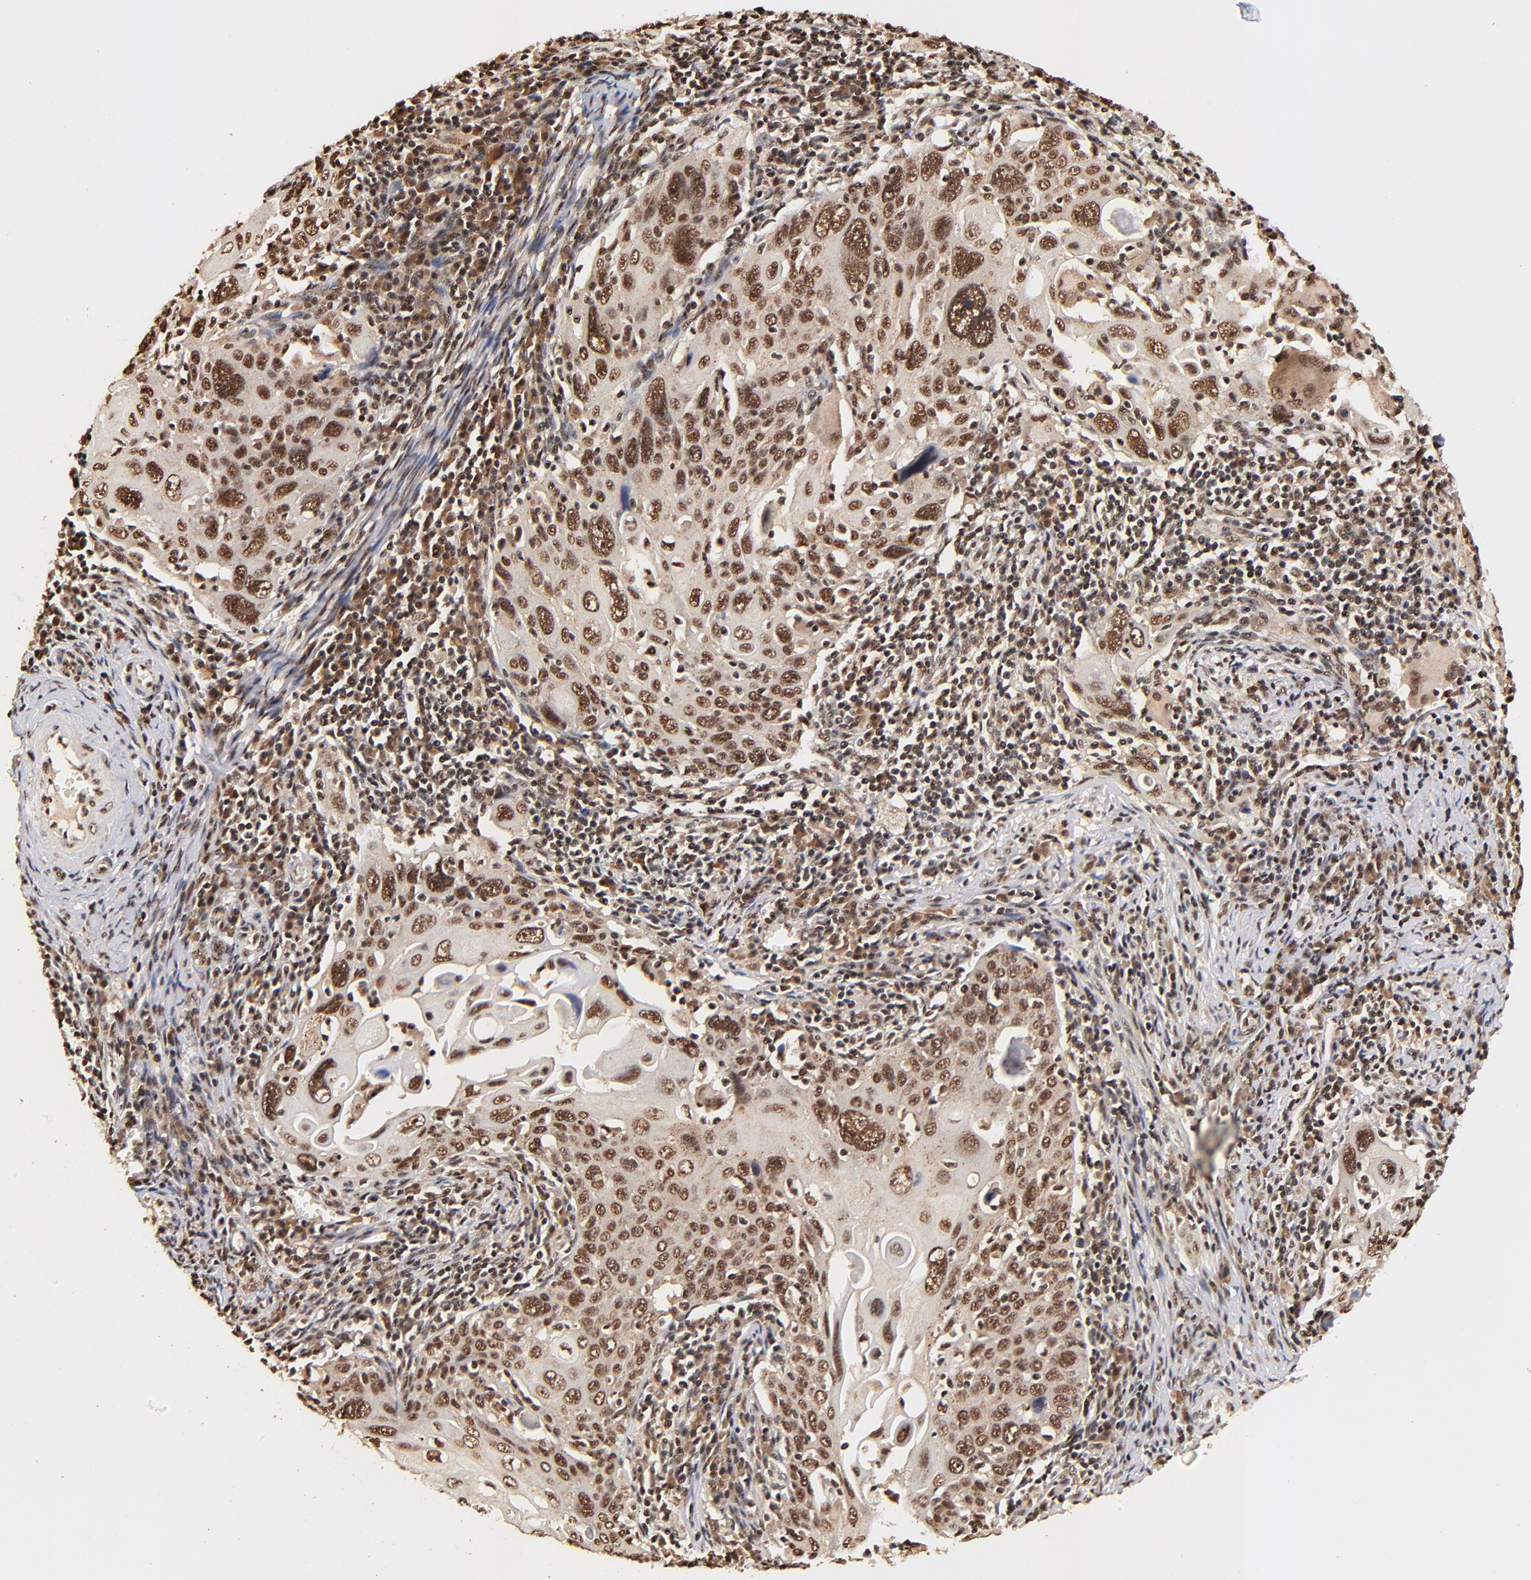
{"staining": {"intensity": "strong", "quantity": ">75%", "location": "cytoplasmic/membranous,nuclear"}, "tissue": "cervical cancer", "cell_type": "Tumor cells", "image_type": "cancer", "snomed": [{"axis": "morphology", "description": "Squamous cell carcinoma, NOS"}, {"axis": "topography", "description": "Cervix"}], "caption": "Squamous cell carcinoma (cervical) tissue demonstrates strong cytoplasmic/membranous and nuclear staining in approximately >75% of tumor cells", "gene": "MED12", "patient": {"sex": "female", "age": 54}}